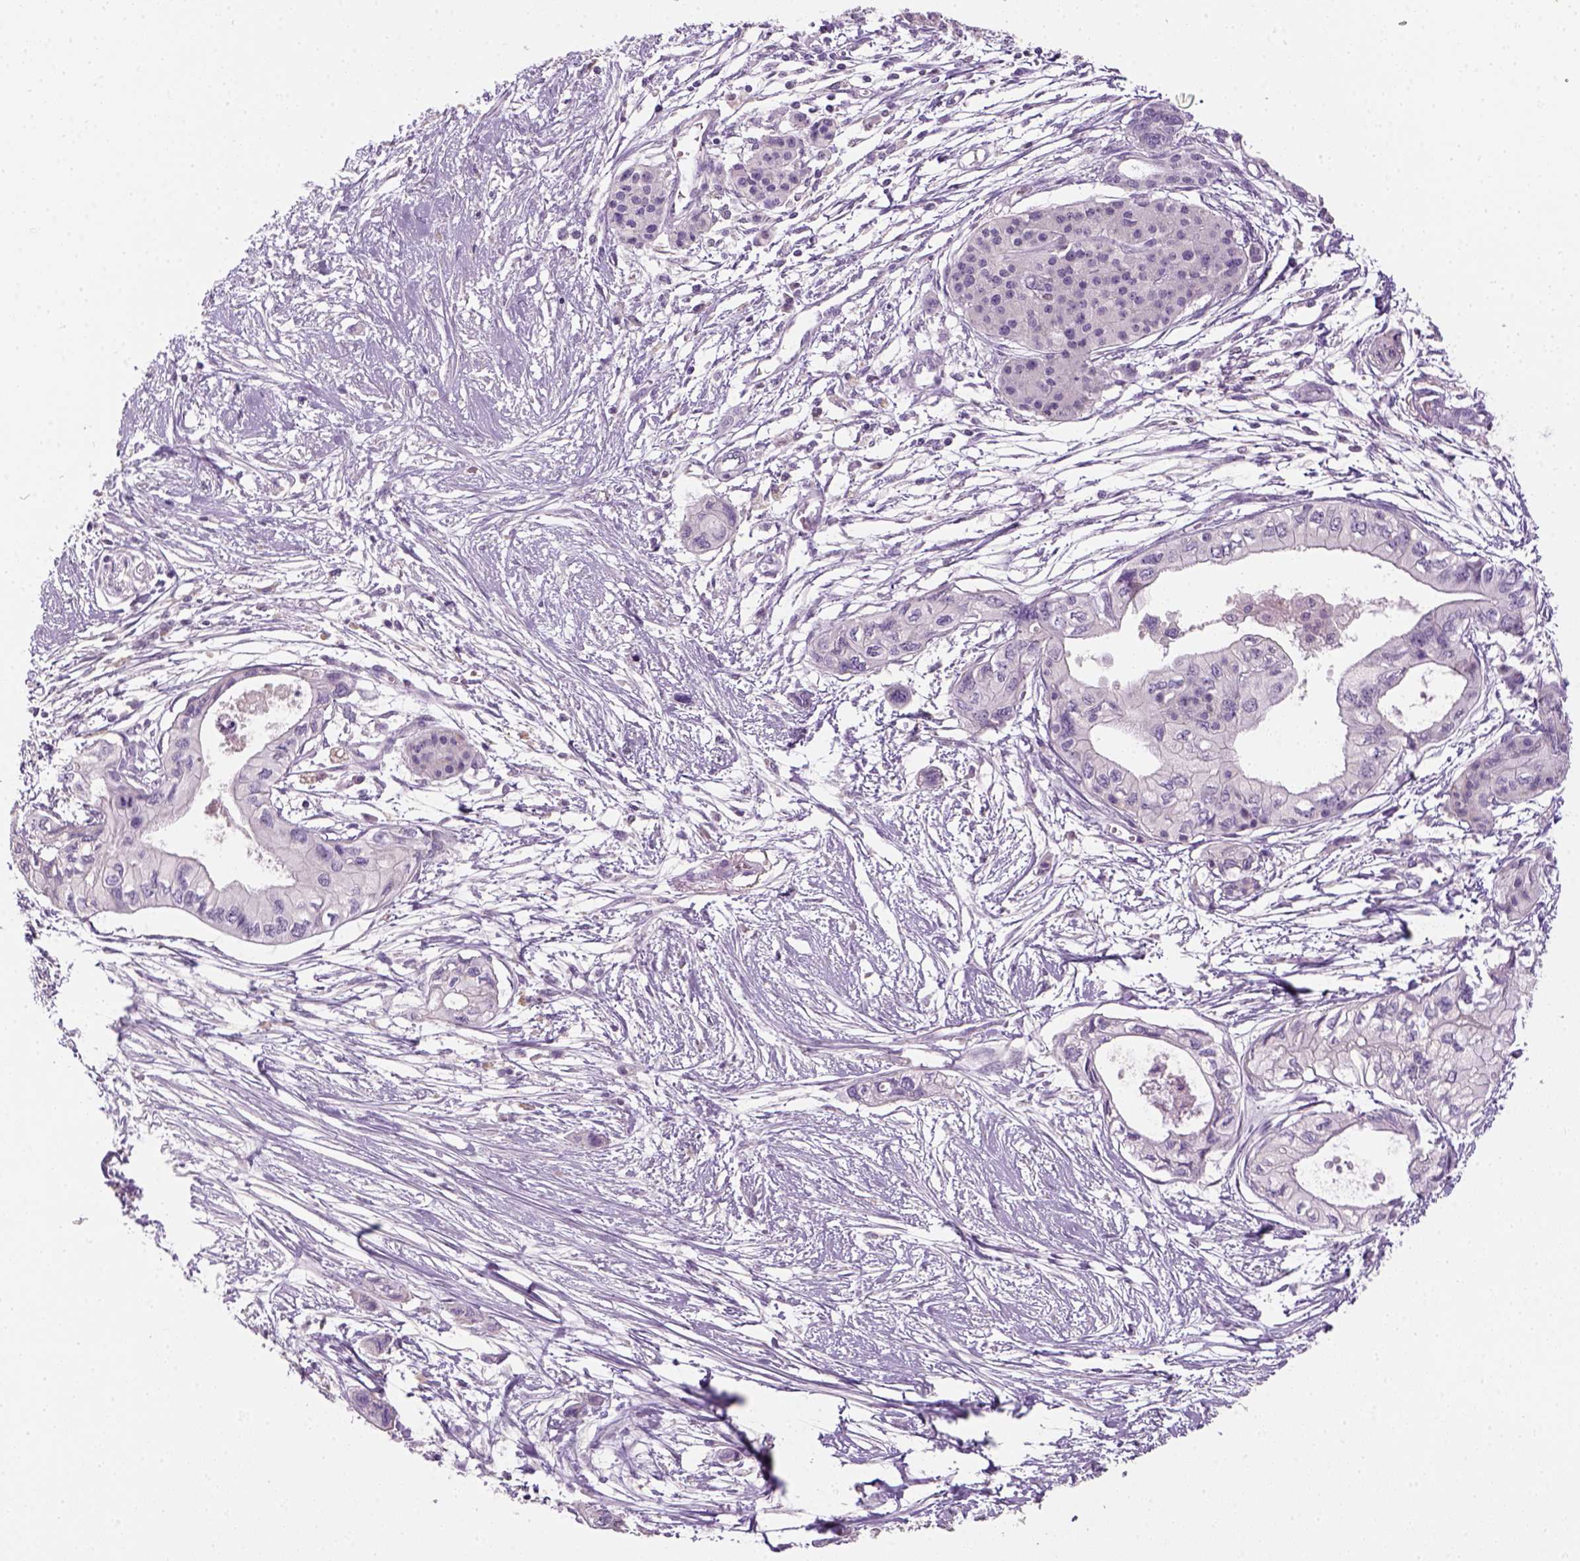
{"staining": {"intensity": "negative", "quantity": "none", "location": "none"}, "tissue": "pancreatic cancer", "cell_type": "Tumor cells", "image_type": "cancer", "snomed": [{"axis": "morphology", "description": "Adenocarcinoma, NOS"}, {"axis": "topography", "description": "Pancreas"}], "caption": "This histopathology image is of pancreatic cancer stained with immunohistochemistry (IHC) to label a protein in brown with the nuclei are counter-stained blue. There is no positivity in tumor cells.", "gene": "GFI1B", "patient": {"sex": "female", "age": 76}}